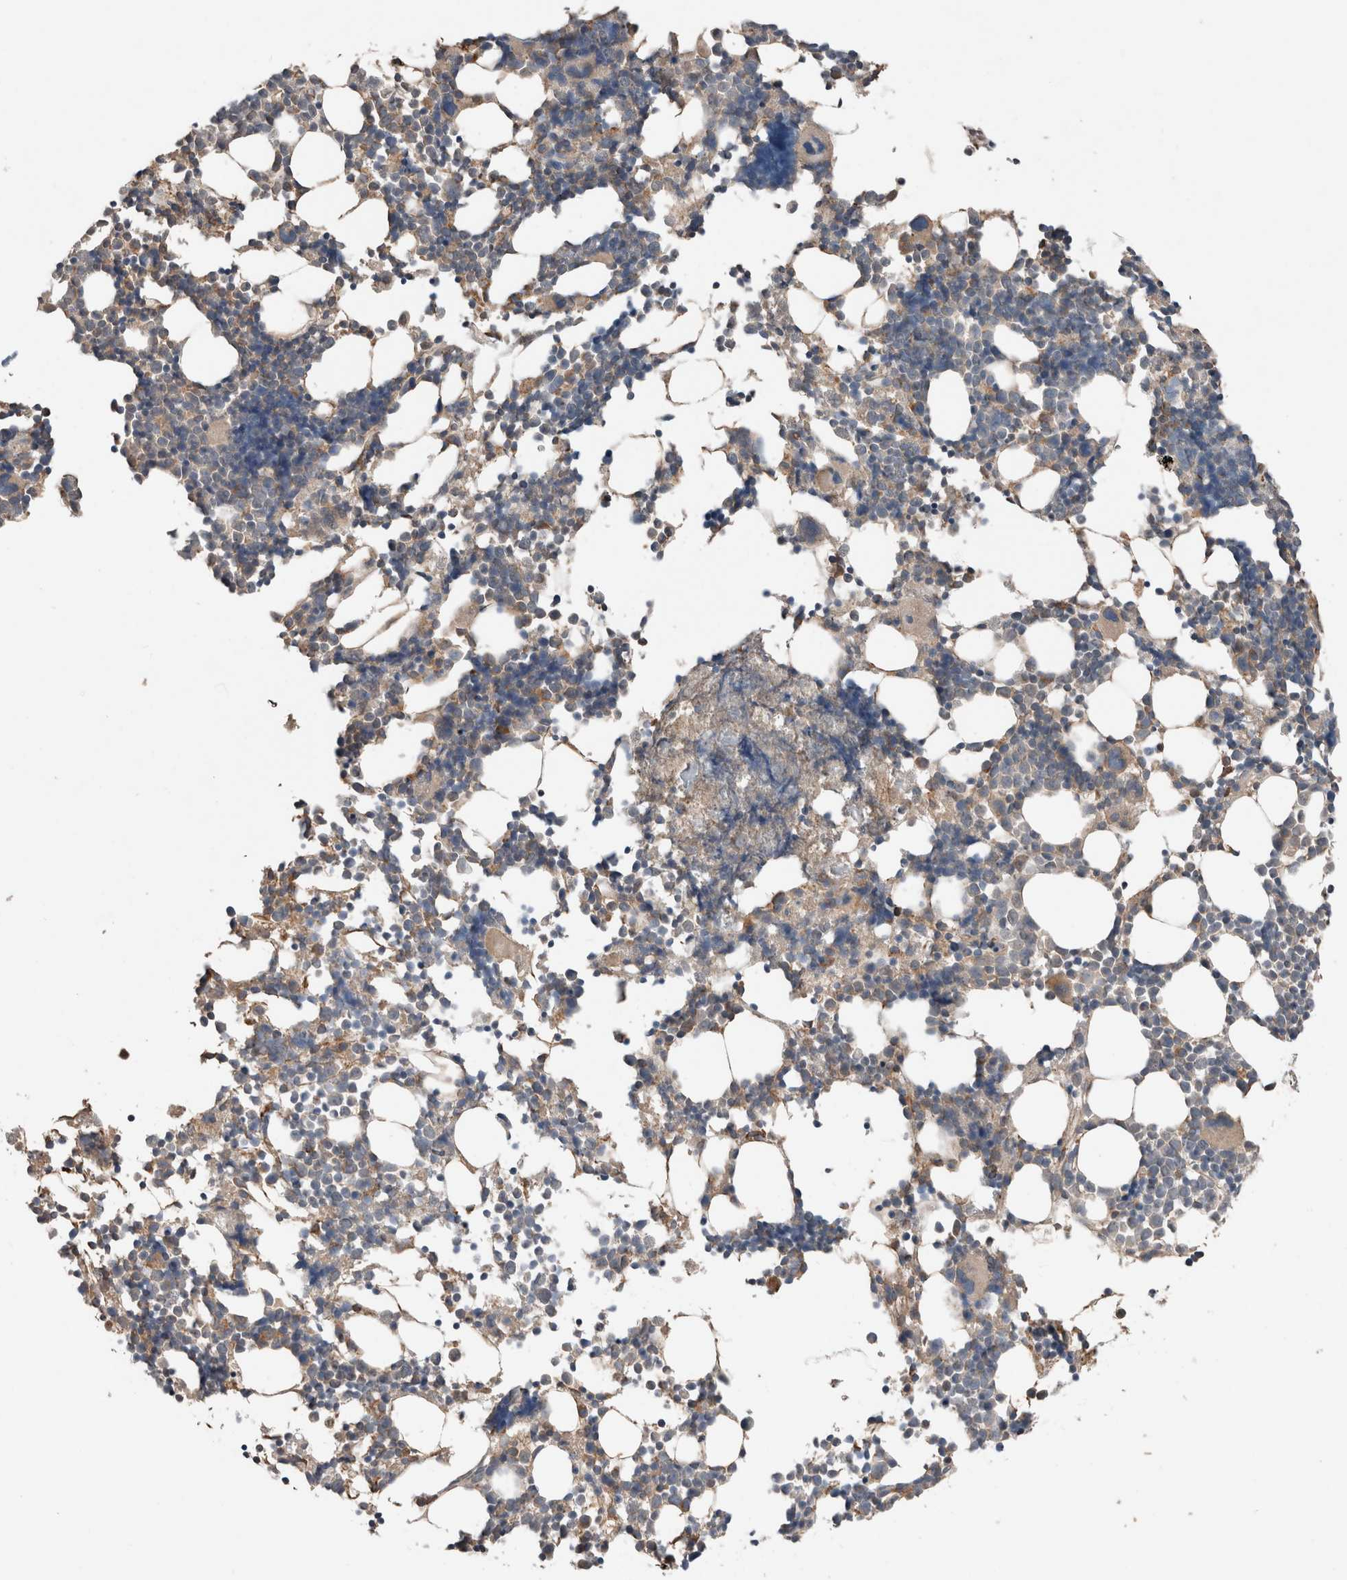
{"staining": {"intensity": "moderate", "quantity": "25%-75%", "location": "cytoplasmic/membranous"}, "tissue": "bone marrow", "cell_type": "Hematopoietic cells", "image_type": "normal", "snomed": [{"axis": "morphology", "description": "Normal tissue, NOS"}, {"axis": "morphology", "description": "Inflammation, NOS"}, {"axis": "topography", "description": "Bone marrow"}], "caption": "Approximately 25%-75% of hematopoietic cells in benign bone marrow reveal moderate cytoplasmic/membranous protein positivity as visualized by brown immunohistochemical staining.", "gene": "ERAP2", "patient": {"sex": "male", "age": 21}}